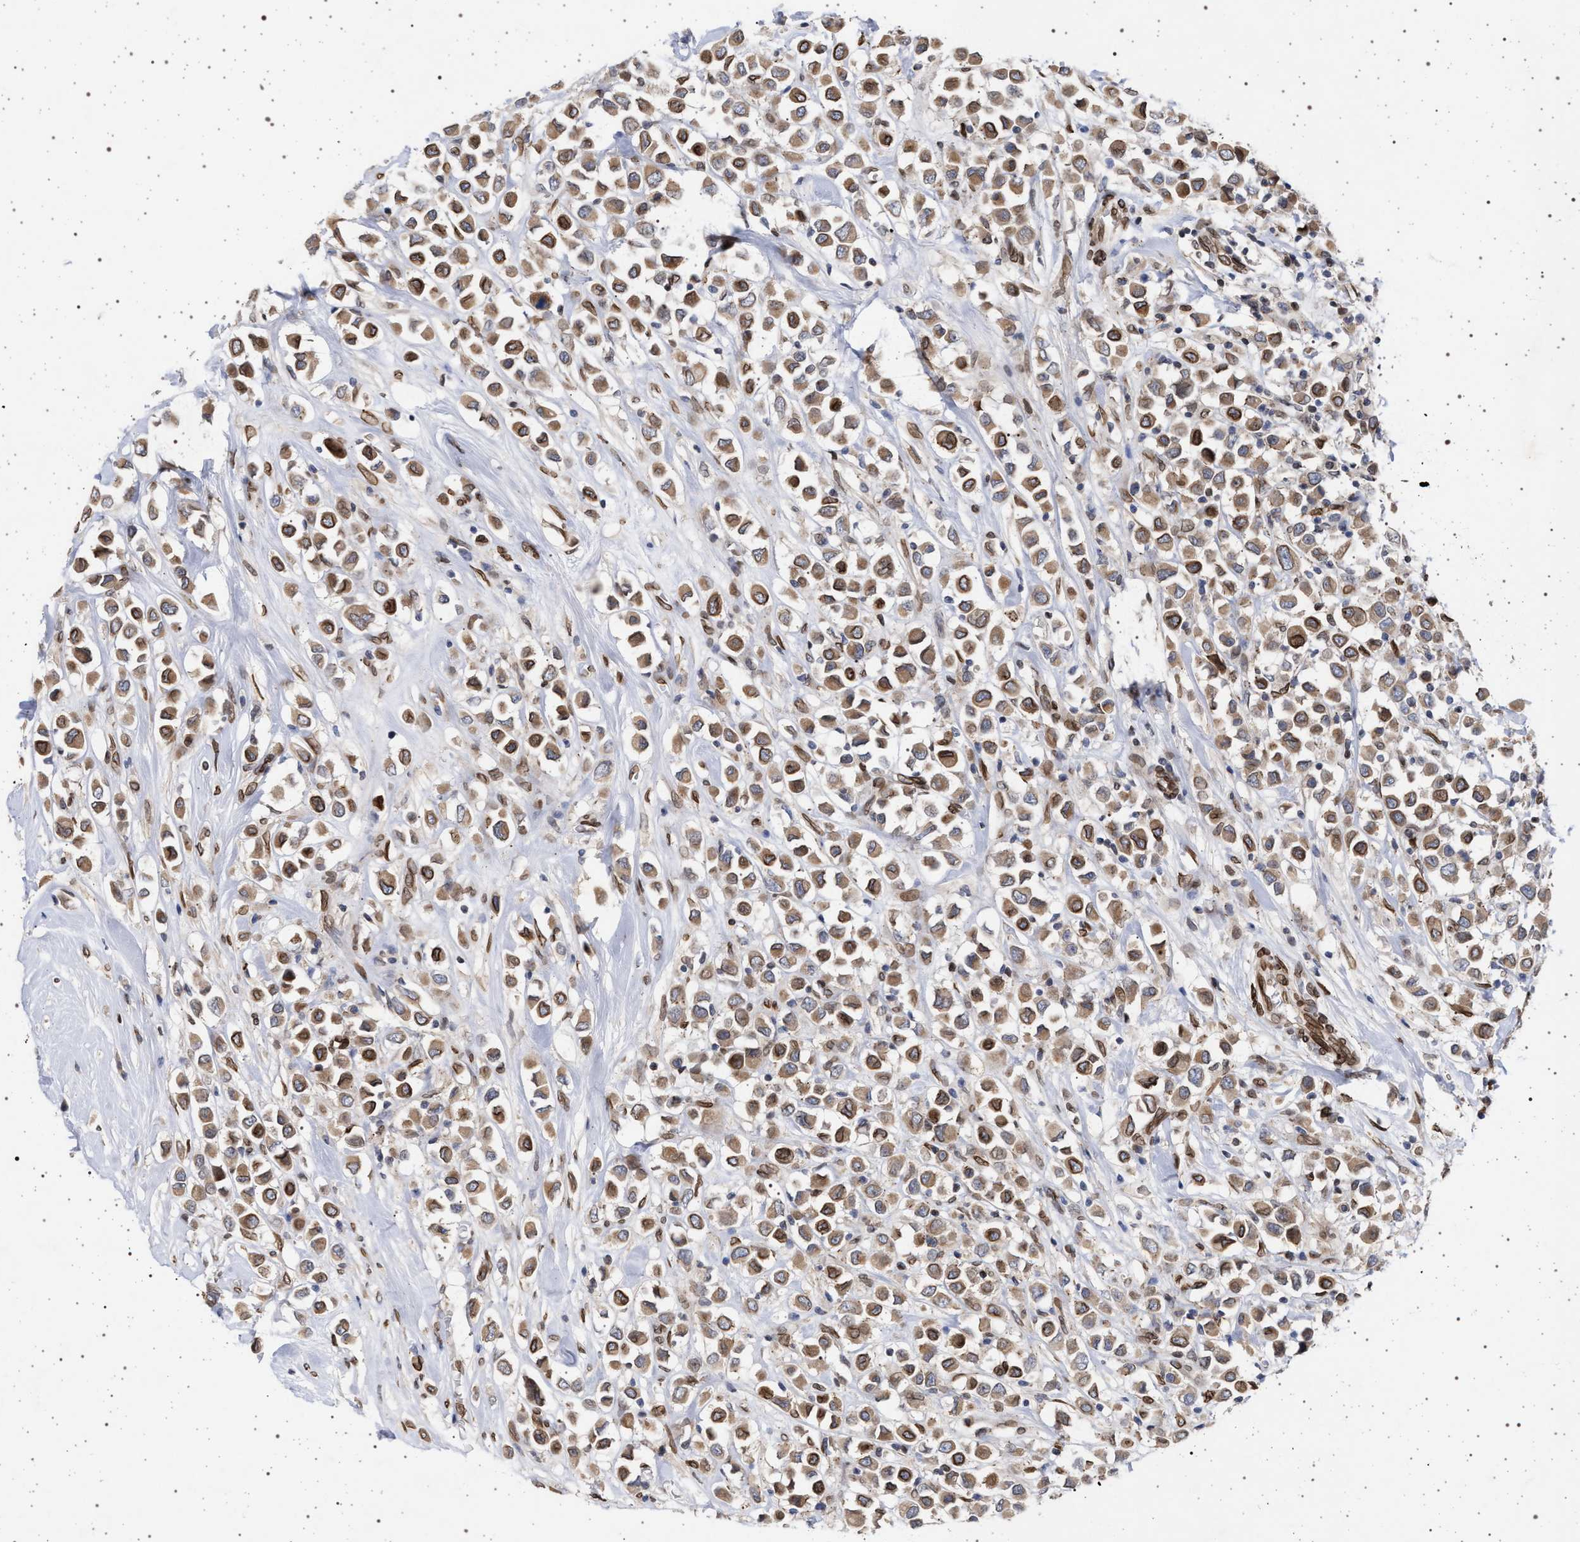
{"staining": {"intensity": "moderate", "quantity": ">75%", "location": "cytoplasmic/membranous,nuclear"}, "tissue": "breast cancer", "cell_type": "Tumor cells", "image_type": "cancer", "snomed": [{"axis": "morphology", "description": "Duct carcinoma"}, {"axis": "topography", "description": "Breast"}], "caption": "High-power microscopy captured an immunohistochemistry (IHC) photomicrograph of breast cancer, revealing moderate cytoplasmic/membranous and nuclear expression in approximately >75% of tumor cells.", "gene": "ING2", "patient": {"sex": "female", "age": 61}}